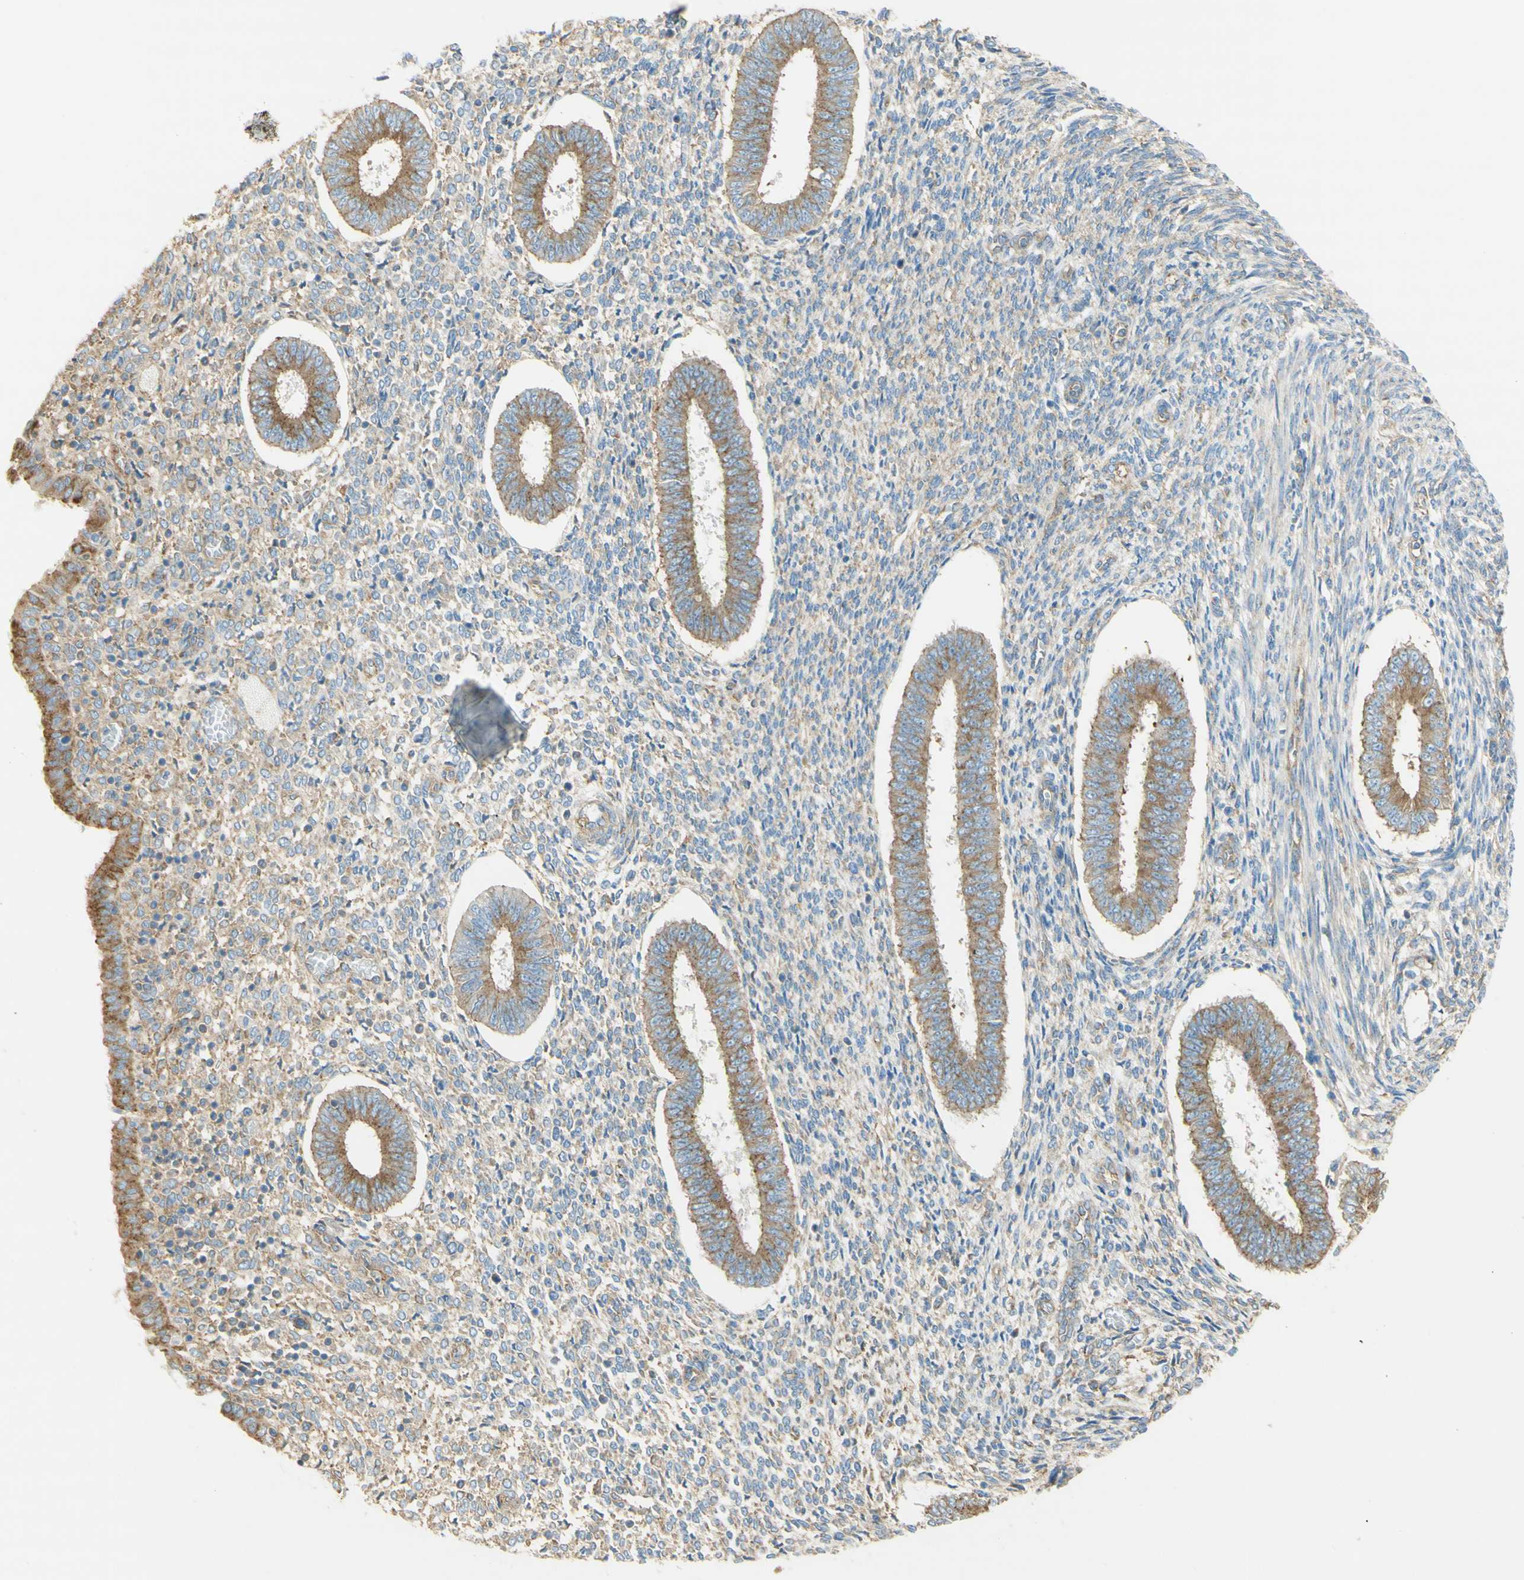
{"staining": {"intensity": "weak", "quantity": "25%-75%", "location": "cytoplasmic/membranous"}, "tissue": "endometrium", "cell_type": "Cells in endometrial stroma", "image_type": "normal", "snomed": [{"axis": "morphology", "description": "Normal tissue, NOS"}, {"axis": "topography", "description": "Endometrium"}], "caption": "Benign endometrium was stained to show a protein in brown. There is low levels of weak cytoplasmic/membranous positivity in approximately 25%-75% of cells in endometrial stroma. (Brightfield microscopy of DAB IHC at high magnification).", "gene": "CLTC", "patient": {"sex": "female", "age": 35}}